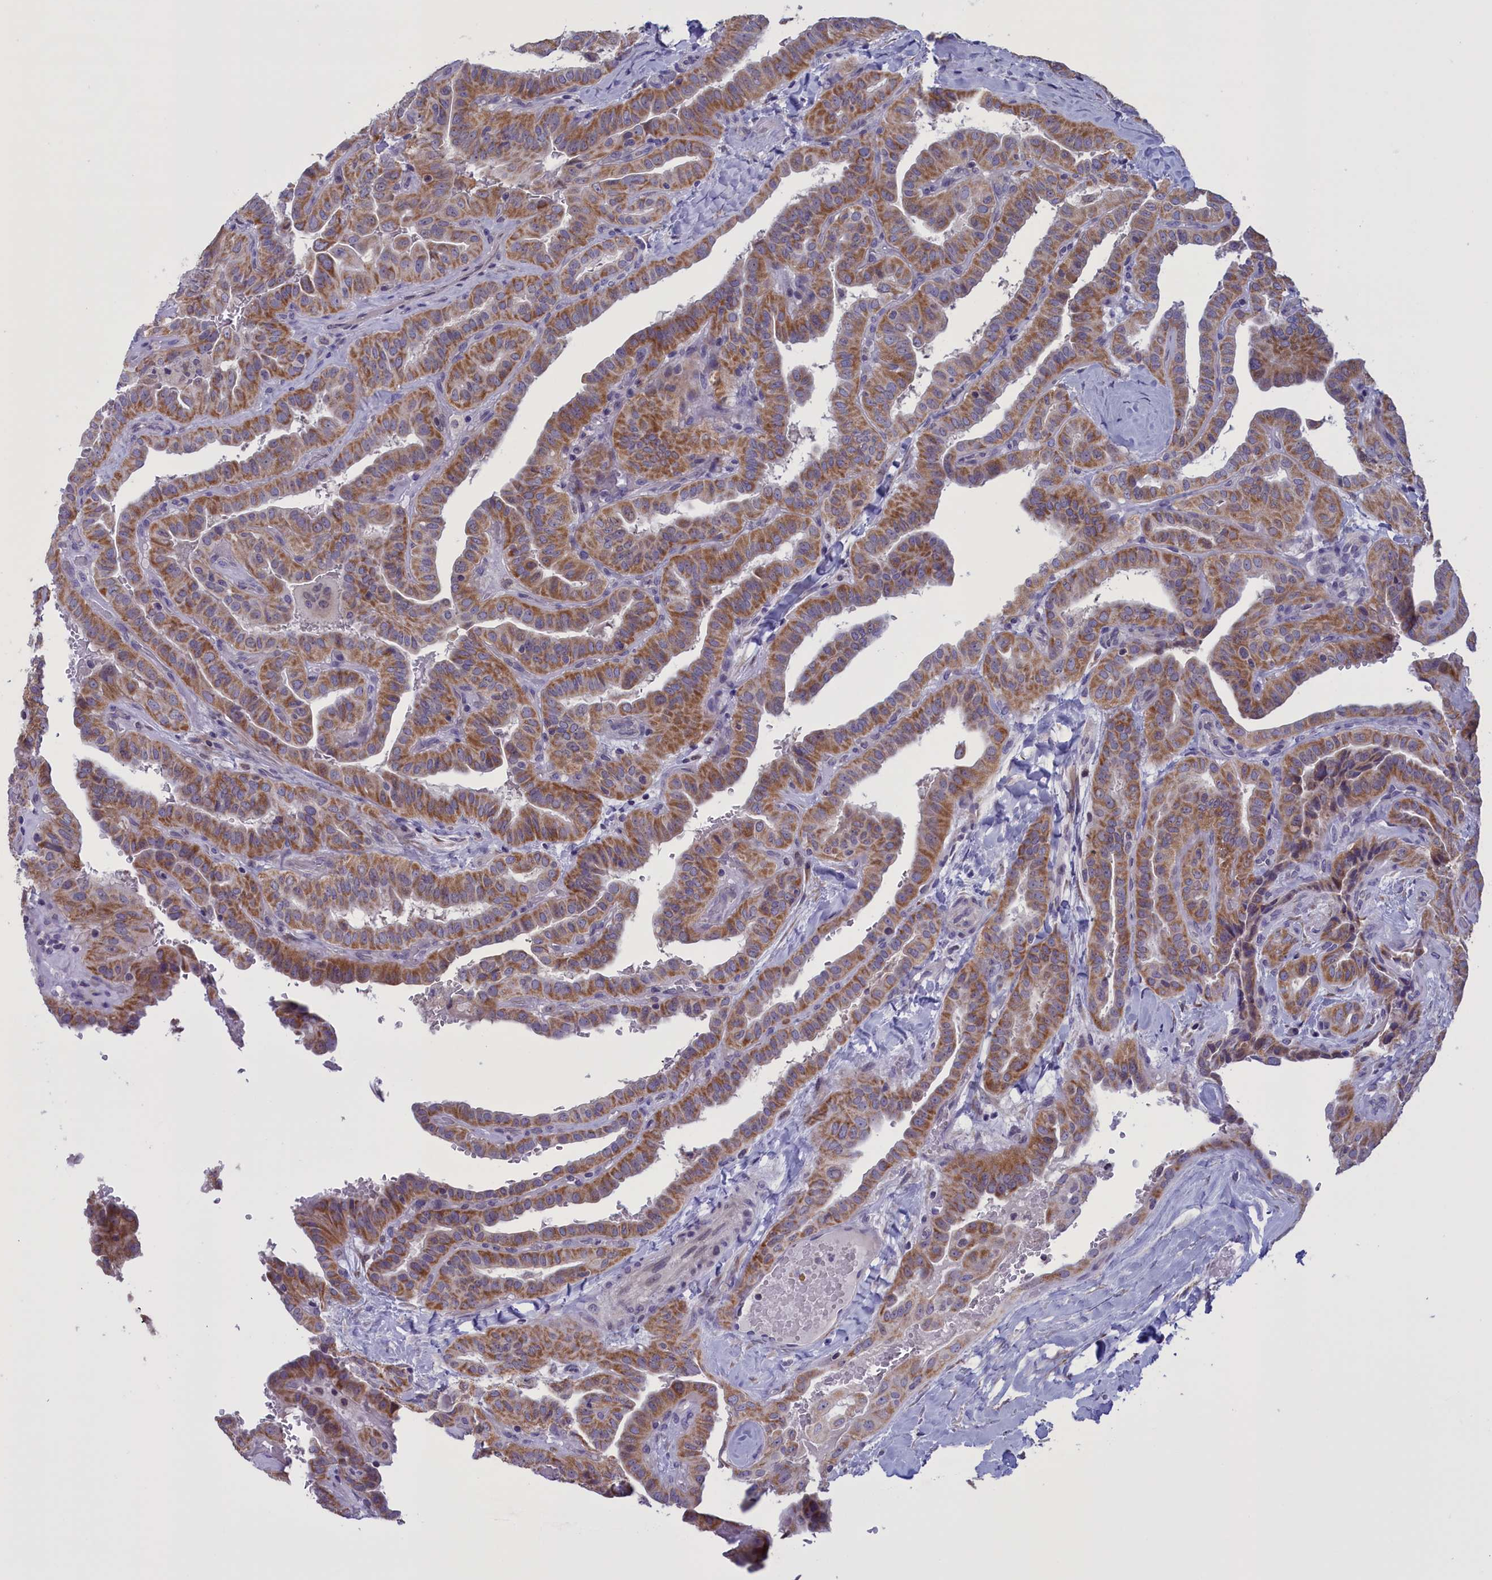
{"staining": {"intensity": "moderate", "quantity": ">75%", "location": "cytoplasmic/membranous"}, "tissue": "thyroid cancer", "cell_type": "Tumor cells", "image_type": "cancer", "snomed": [{"axis": "morphology", "description": "Papillary adenocarcinoma, NOS"}, {"axis": "topography", "description": "Thyroid gland"}], "caption": "Brown immunohistochemical staining in thyroid cancer (papillary adenocarcinoma) reveals moderate cytoplasmic/membranous staining in about >75% of tumor cells.", "gene": "PARS2", "patient": {"sex": "male", "age": 77}}